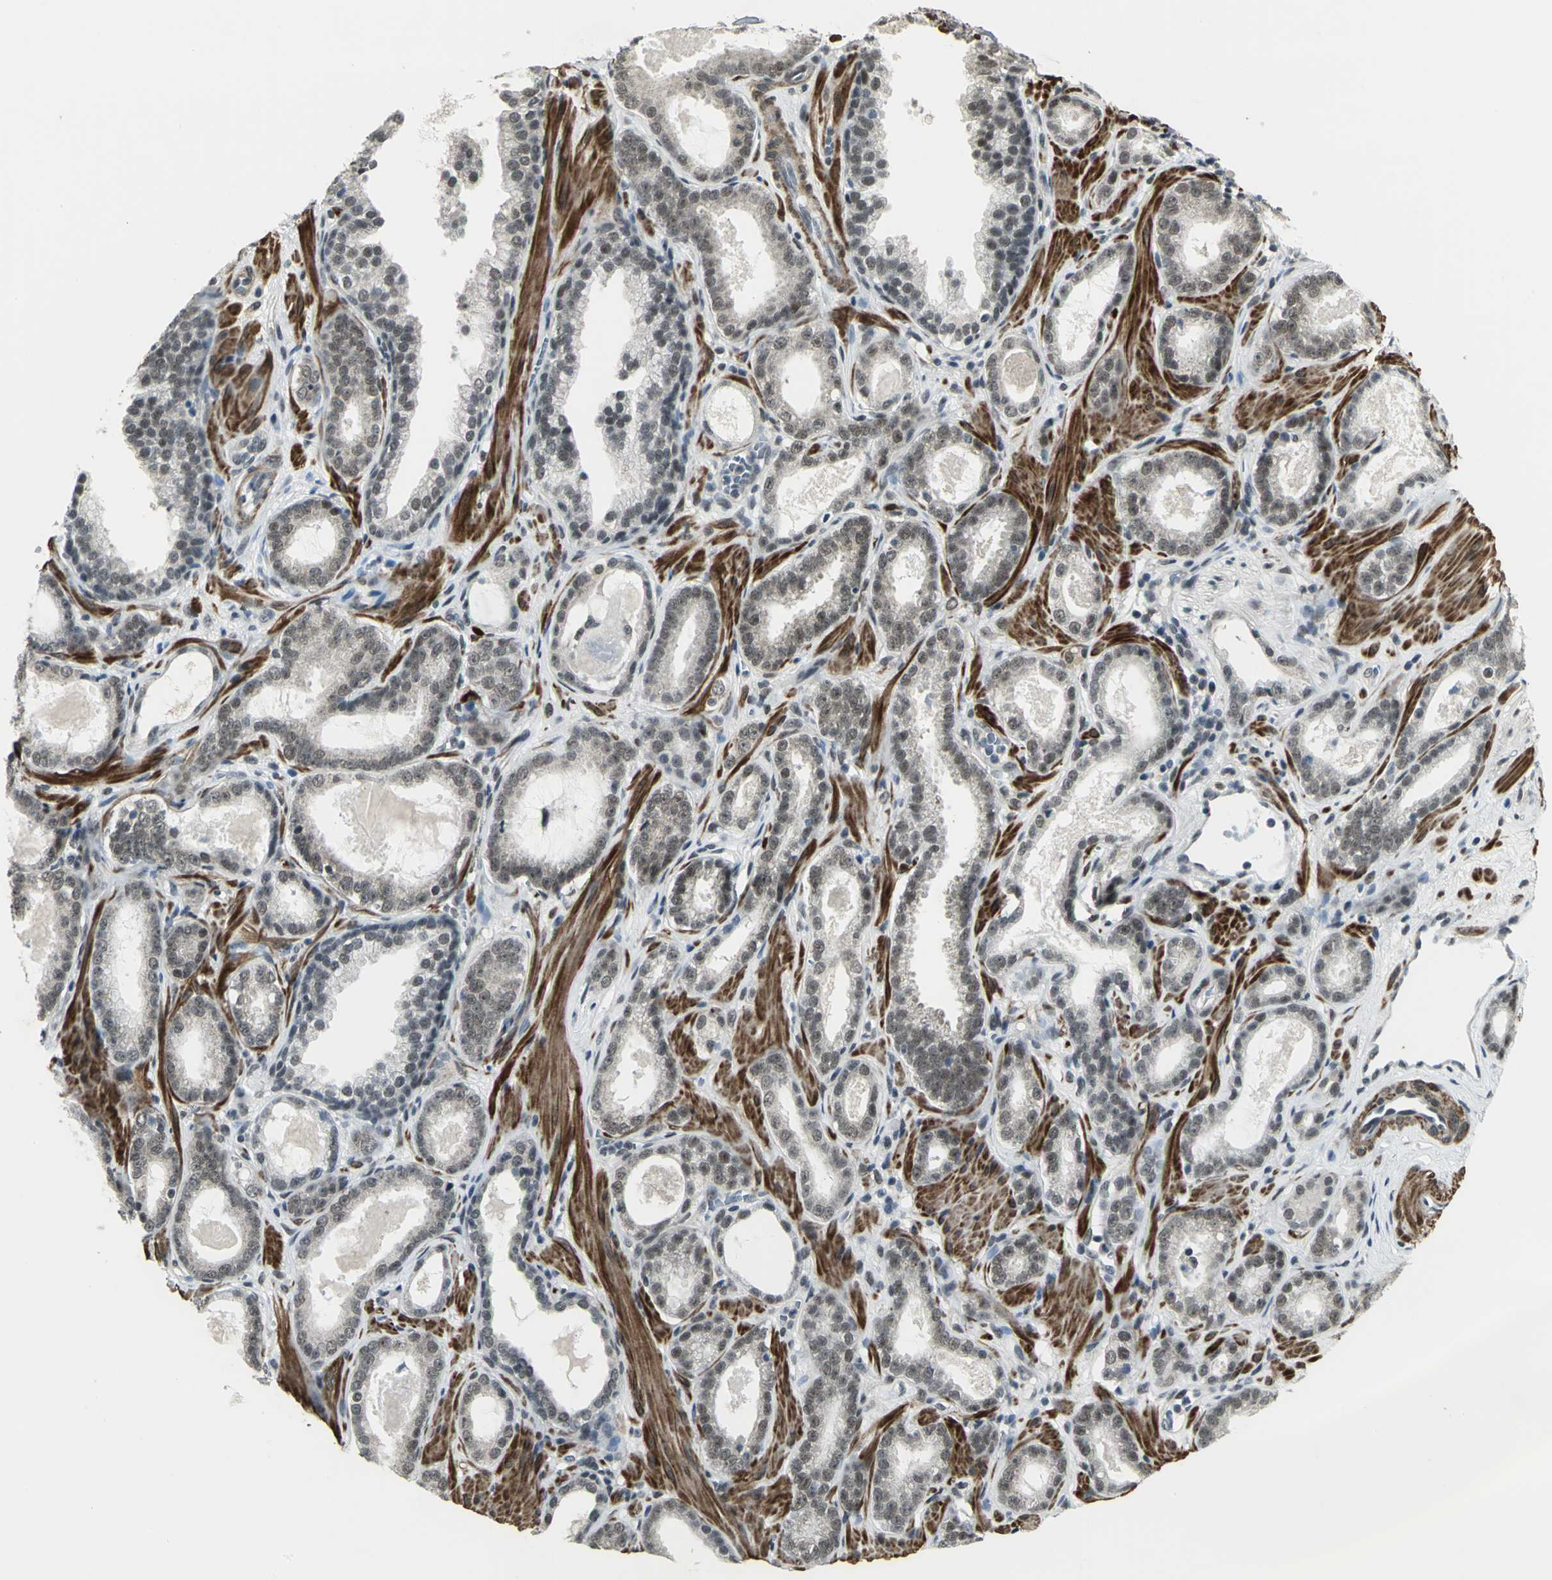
{"staining": {"intensity": "weak", "quantity": "<25%", "location": "nuclear"}, "tissue": "prostate cancer", "cell_type": "Tumor cells", "image_type": "cancer", "snomed": [{"axis": "morphology", "description": "Adenocarcinoma, Low grade"}, {"axis": "topography", "description": "Prostate"}], "caption": "IHC histopathology image of human prostate cancer stained for a protein (brown), which demonstrates no expression in tumor cells.", "gene": "MTA1", "patient": {"sex": "male", "age": 57}}